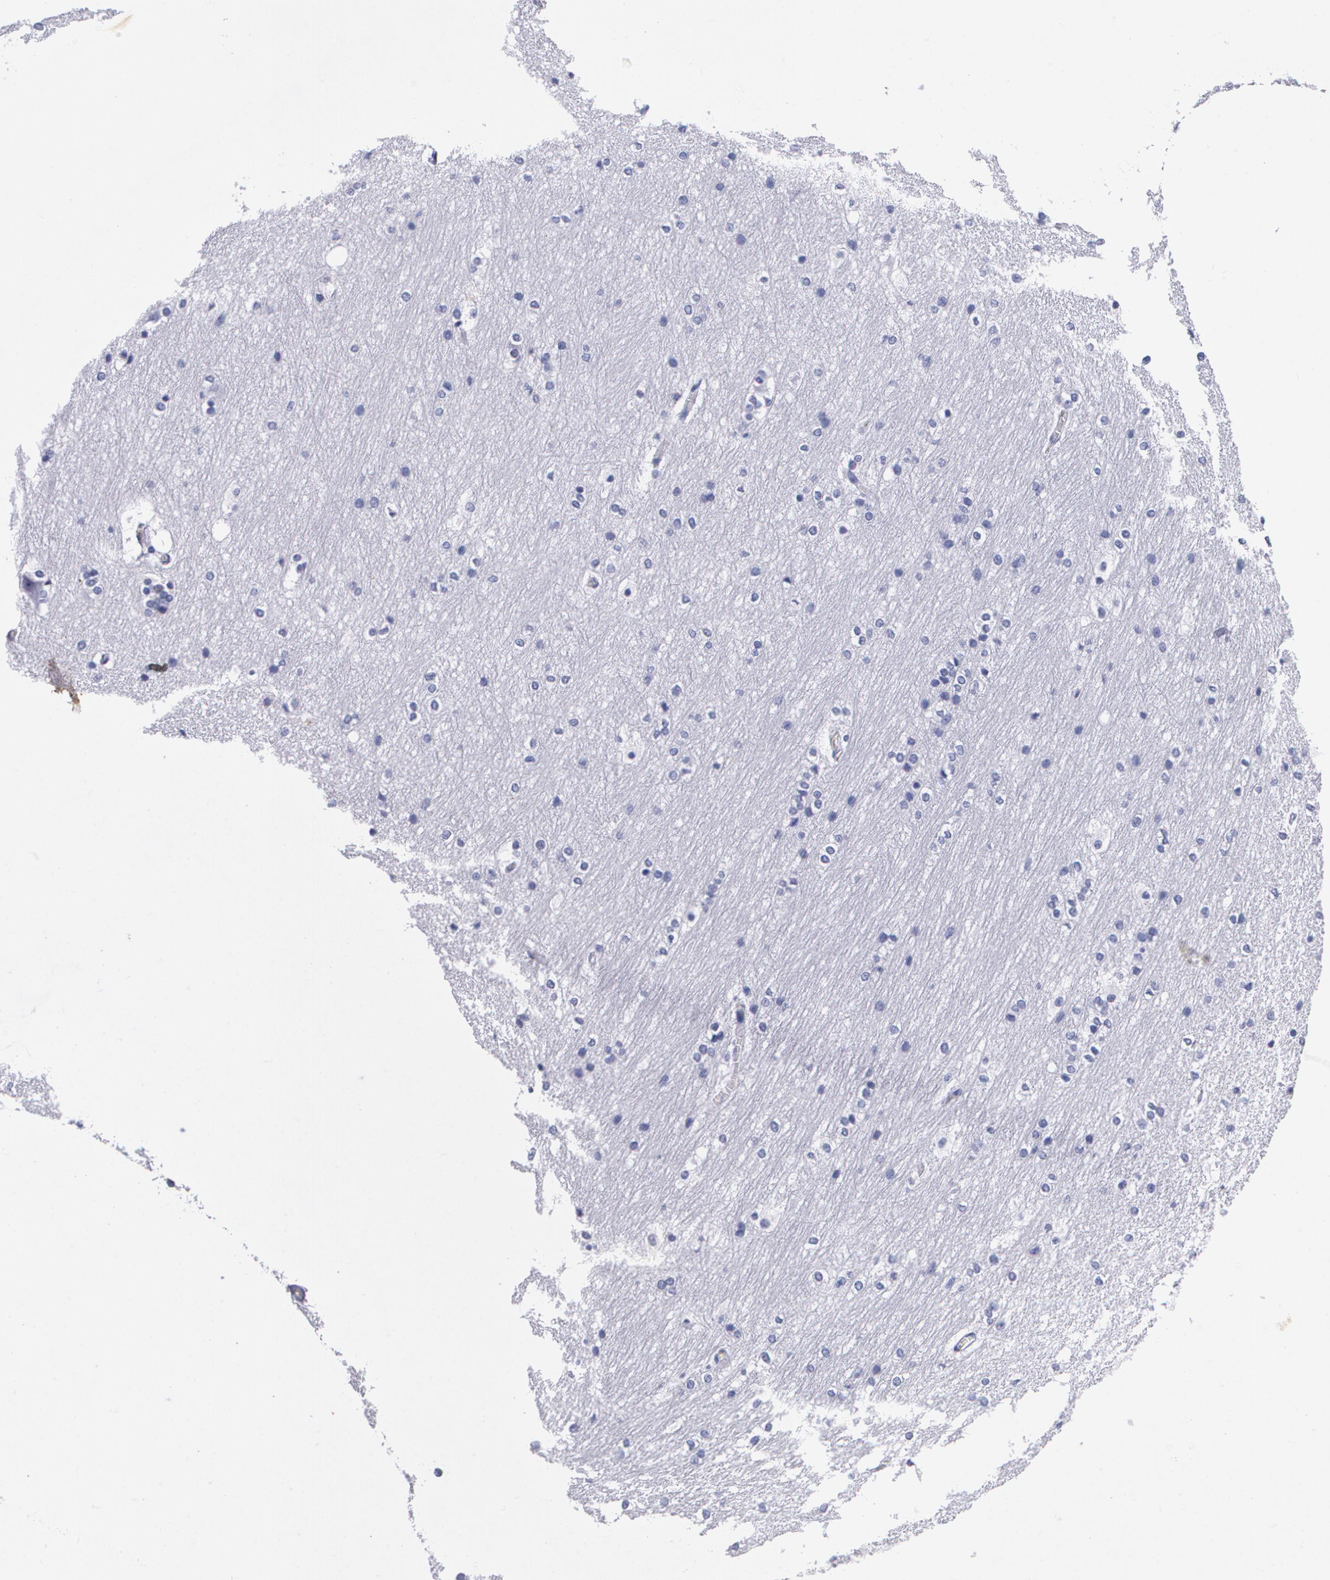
{"staining": {"intensity": "negative", "quantity": "none", "location": "none"}, "tissue": "hippocampus", "cell_type": "Glial cells", "image_type": "normal", "snomed": [{"axis": "morphology", "description": "Normal tissue, NOS"}, {"axis": "topography", "description": "Hippocampus"}], "caption": "Glial cells show no significant expression in normal hippocampus. The staining was performed using DAB (3,3'-diaminobenzidine) to visualize the protein expression in brown, while the nuclei were stained in blue with hematoxylin (Magnification: 20x).", "gene": "S100A8", "patient": {"sex": "female", "age": 19}}